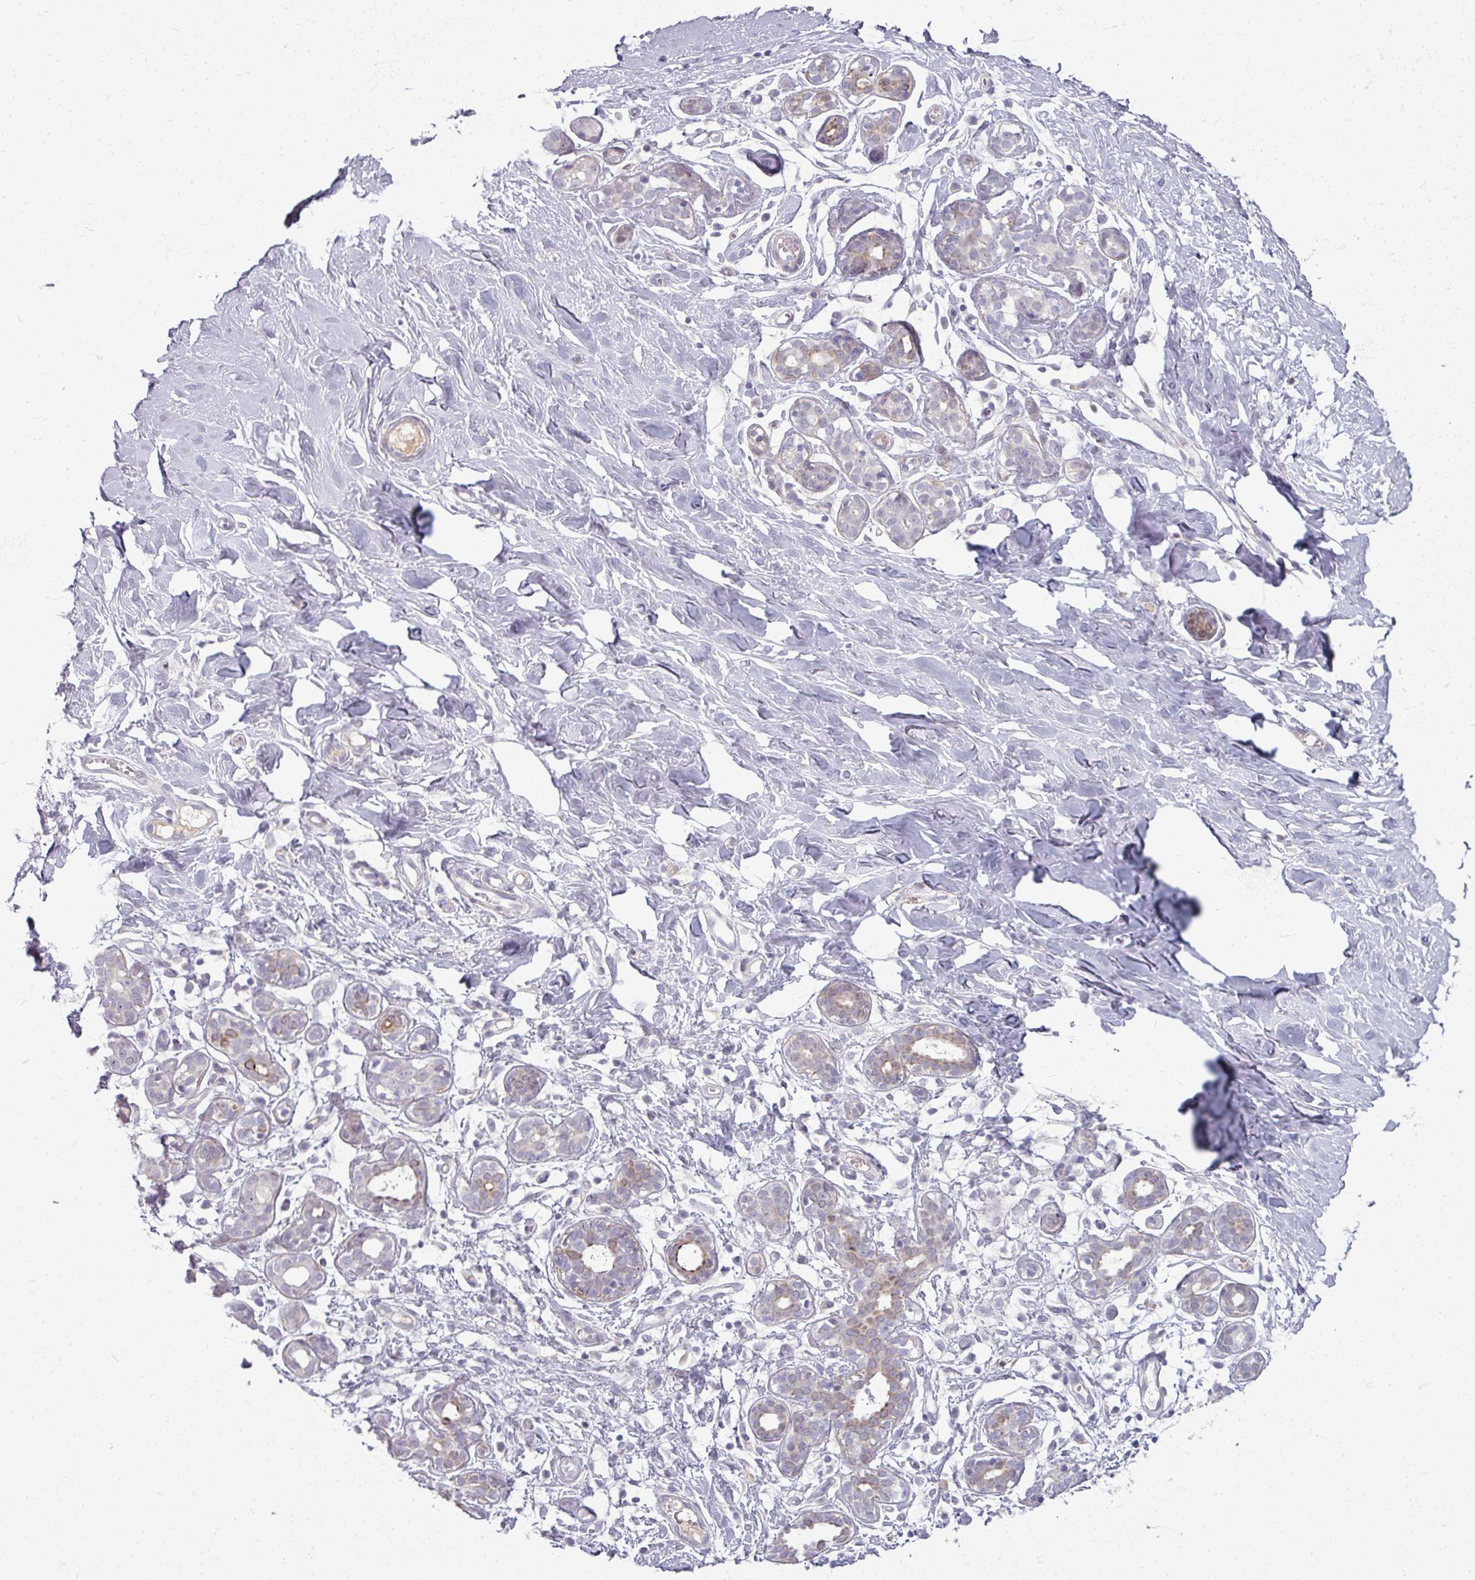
{"staining": {"intensity": "negative", "quantity": "none", "location": "none"}, "tissue": "breast", "cell_type": "Adipocytes", "image_type": "normal", "snomed": [{"axis": "morphology", "description": "Normal tissue, NOS"}, {"axis": "topography", "description": "Breast"}], "caption": "The image displays no staining of adipocytes in unremarkable breast. (Brightfield microscopy of DAB (3,3'-diaminobenzidine) immunohistochemistry (IHC) at high magnification).", "gene": "TTLL7", "patient": {"sex": "female", "age": 27}}